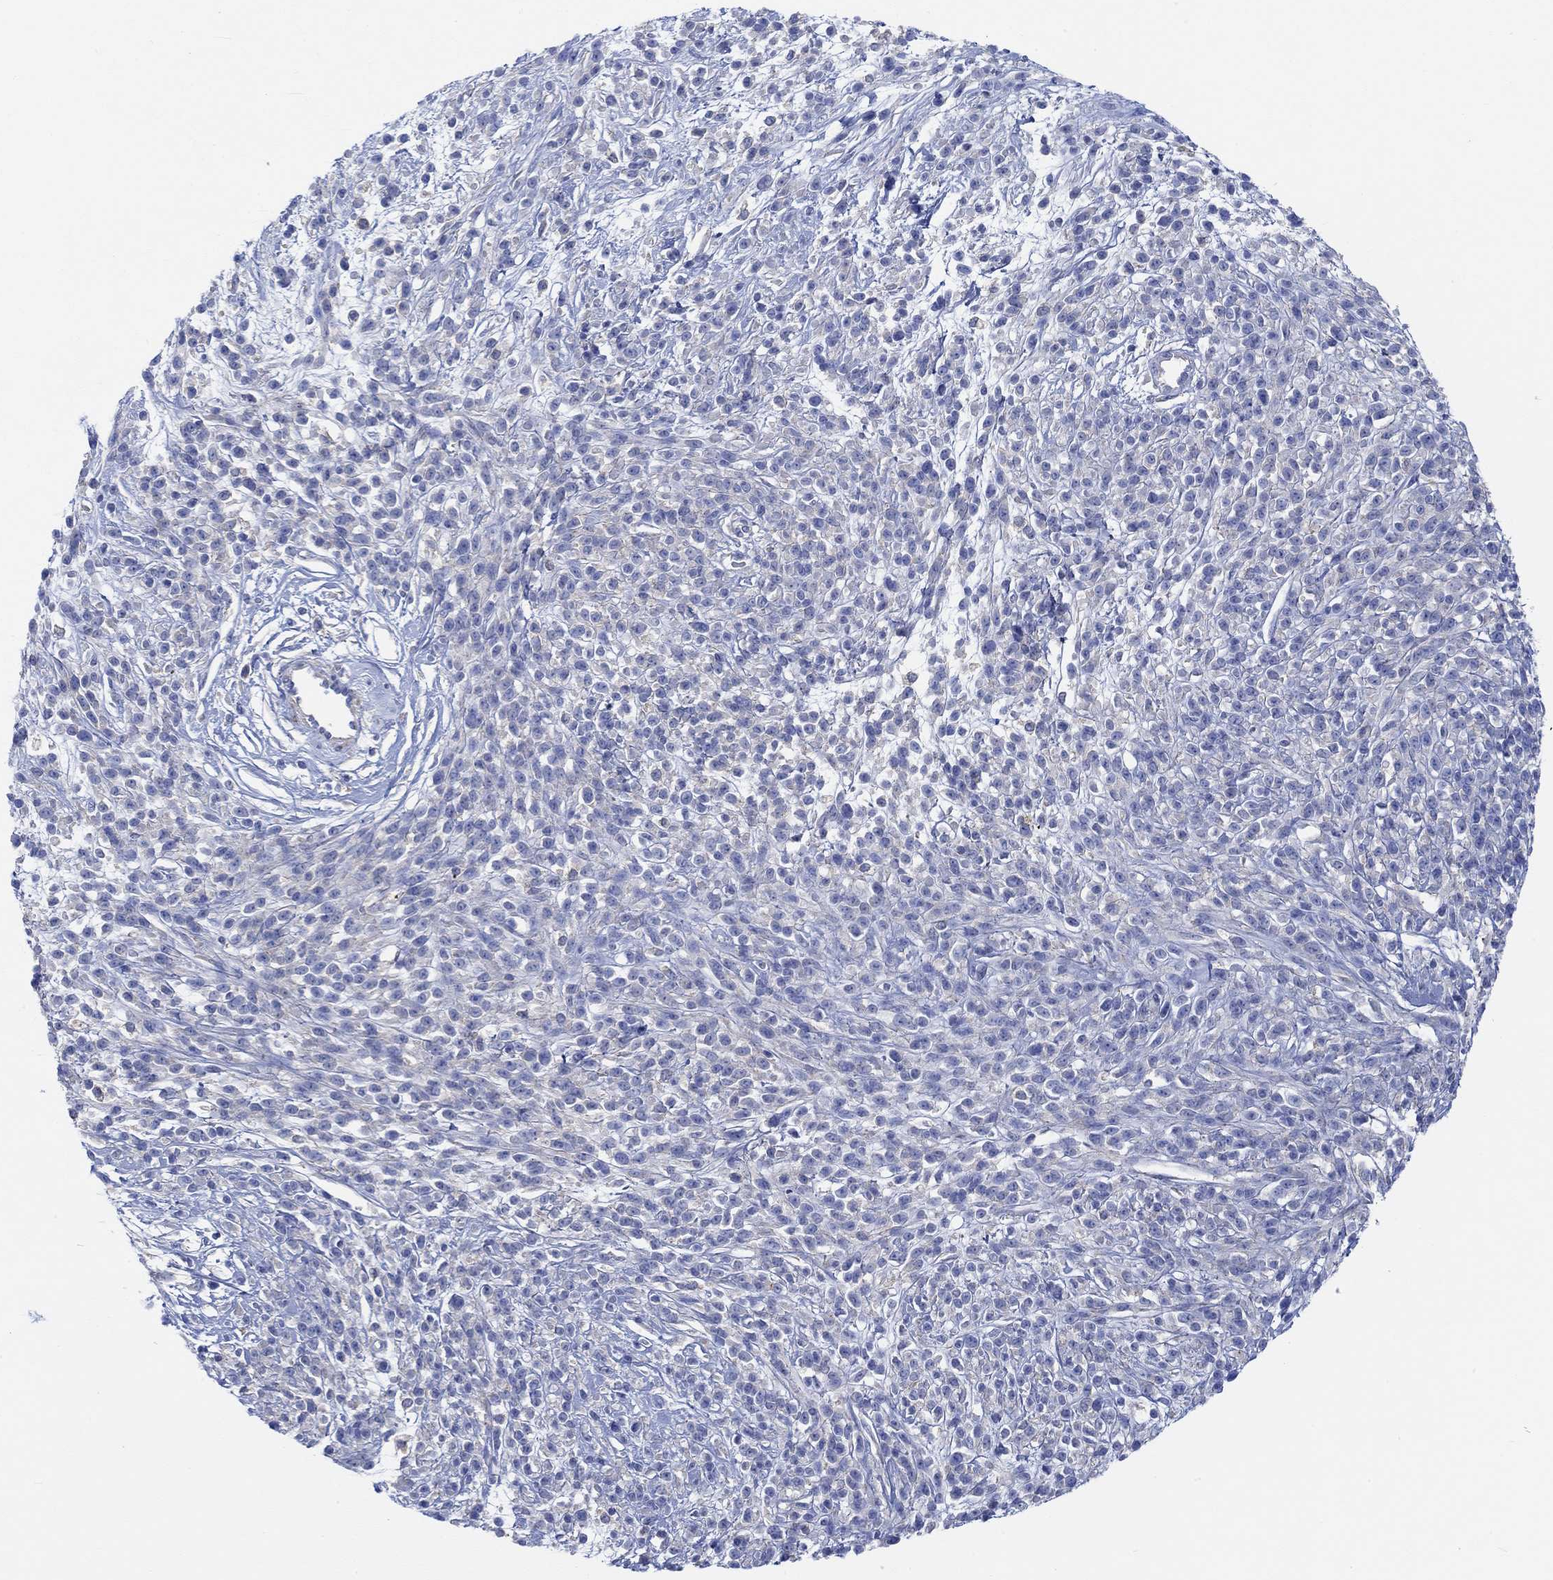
{"staining": {"intensity": "negative", "quantity": "none", "location": "none"}, "tissue": "melanoma", "cell_type": "Tumor cells", "image_type": "cancer", "snomed": [{"axis": "morphology", "description": "Malignant melanoma, NOS"}, {"axis": "topography", "description": "Skin"}, {"axis": "topography", "description": "Skin of trunk"}], "caption": "Tumor cells are negative for brown protein staining in melanoma. Nuclei are stained in blue.", "gene": "REEP6", "patient": {"sex": "male", "age": 74}}